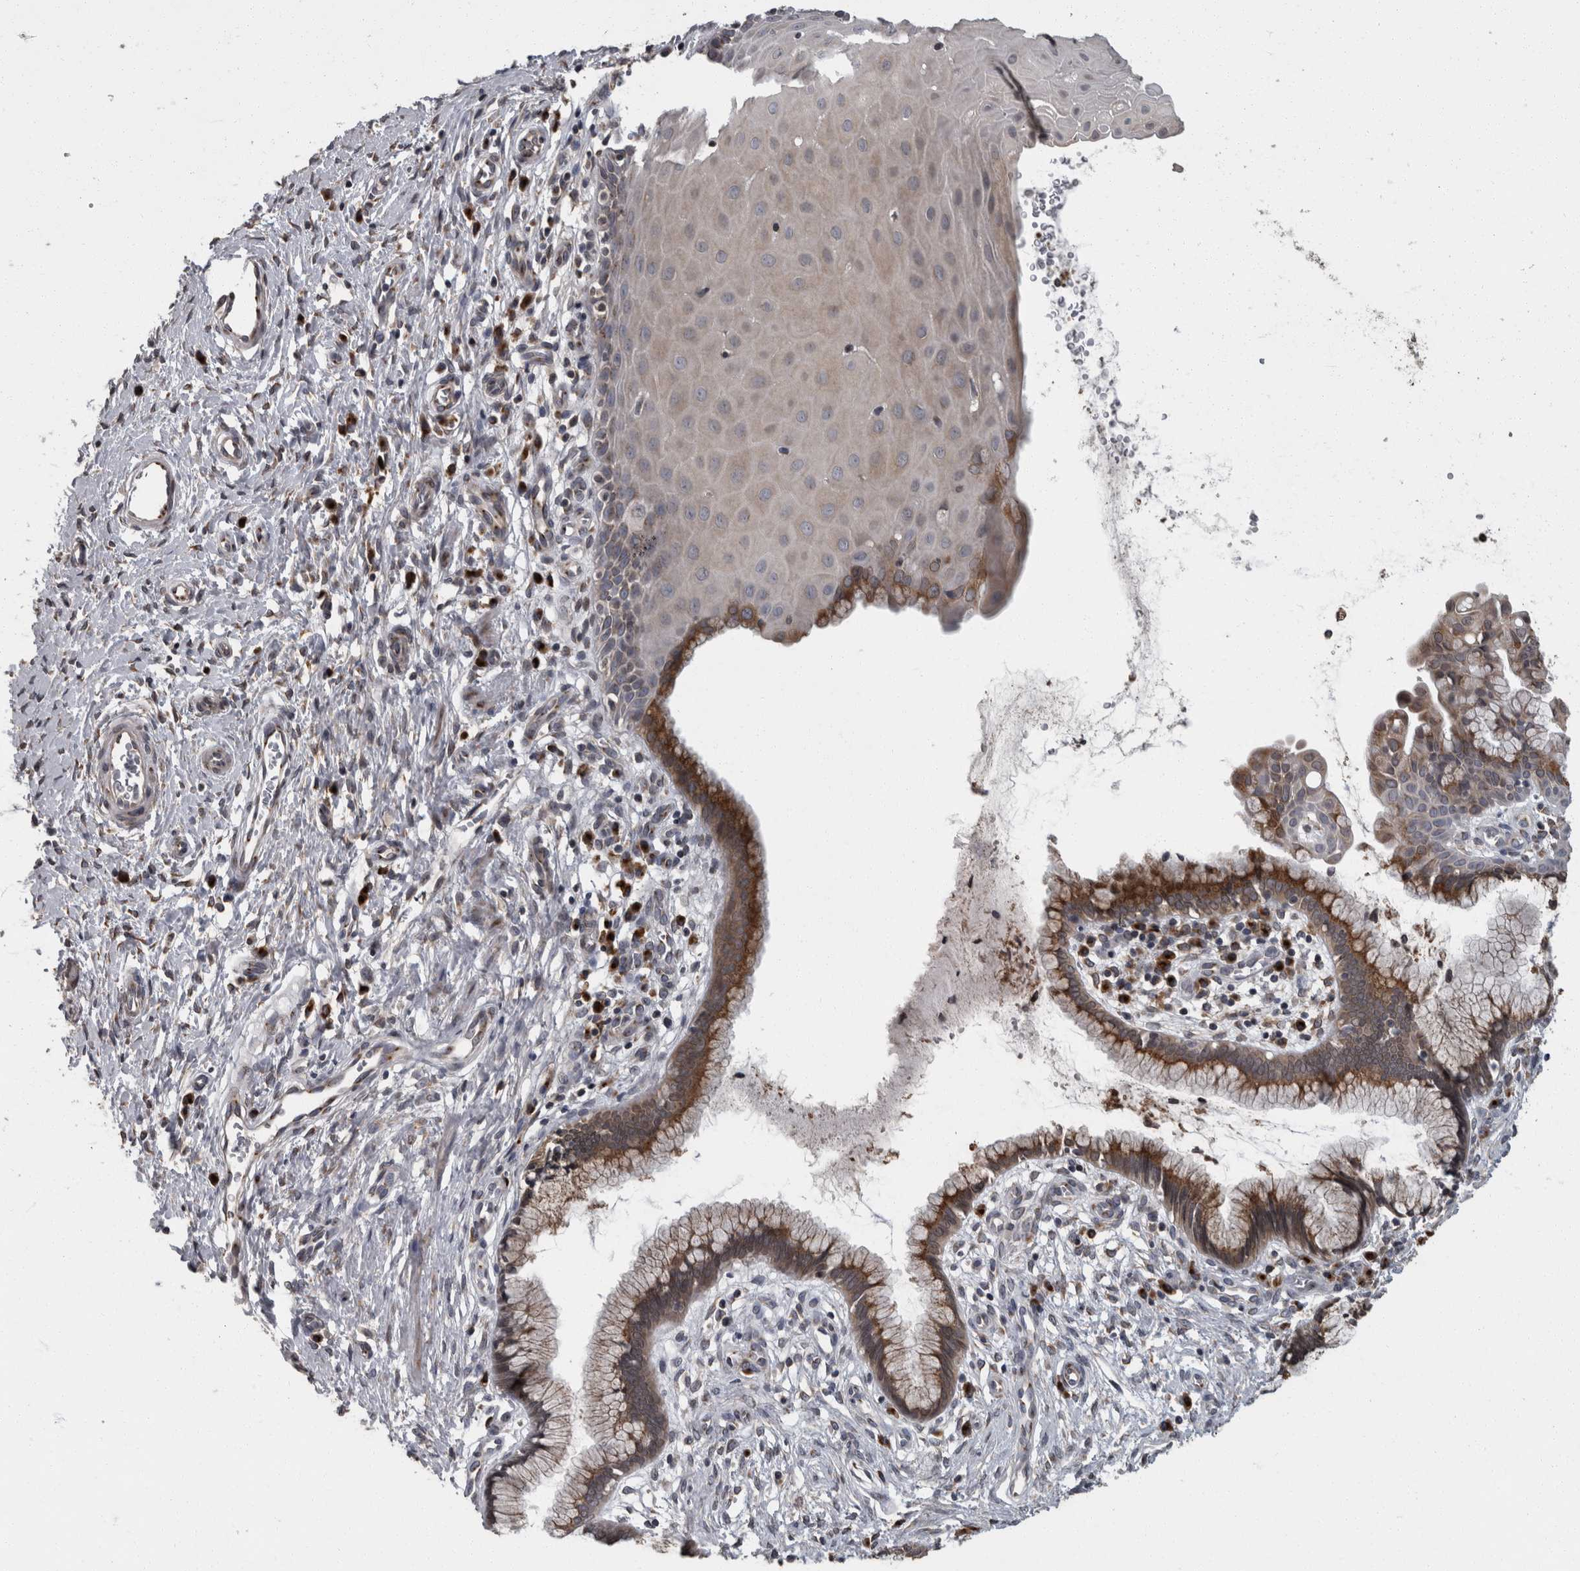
{"staining": {"intensity": "moderate", "quantity": ">75%", "location": "cytoplasmic/membranous"}, "tissue": "cervix", "cell_type": "Glandular cells", "image_type": "normal", "snomed": [{"axis": "morphology", "description": "Normal tissue, NOS"}, {"axis": "topography", "description": "Cervix"}], "caption": "Moderate cytoplasmic/membranous expression for a protein is appreciated in about >75% of glandular cells of benign cervix using IHC.", "gene": "LMAN2L", "patient": {"sex": "female", "age": 75}}